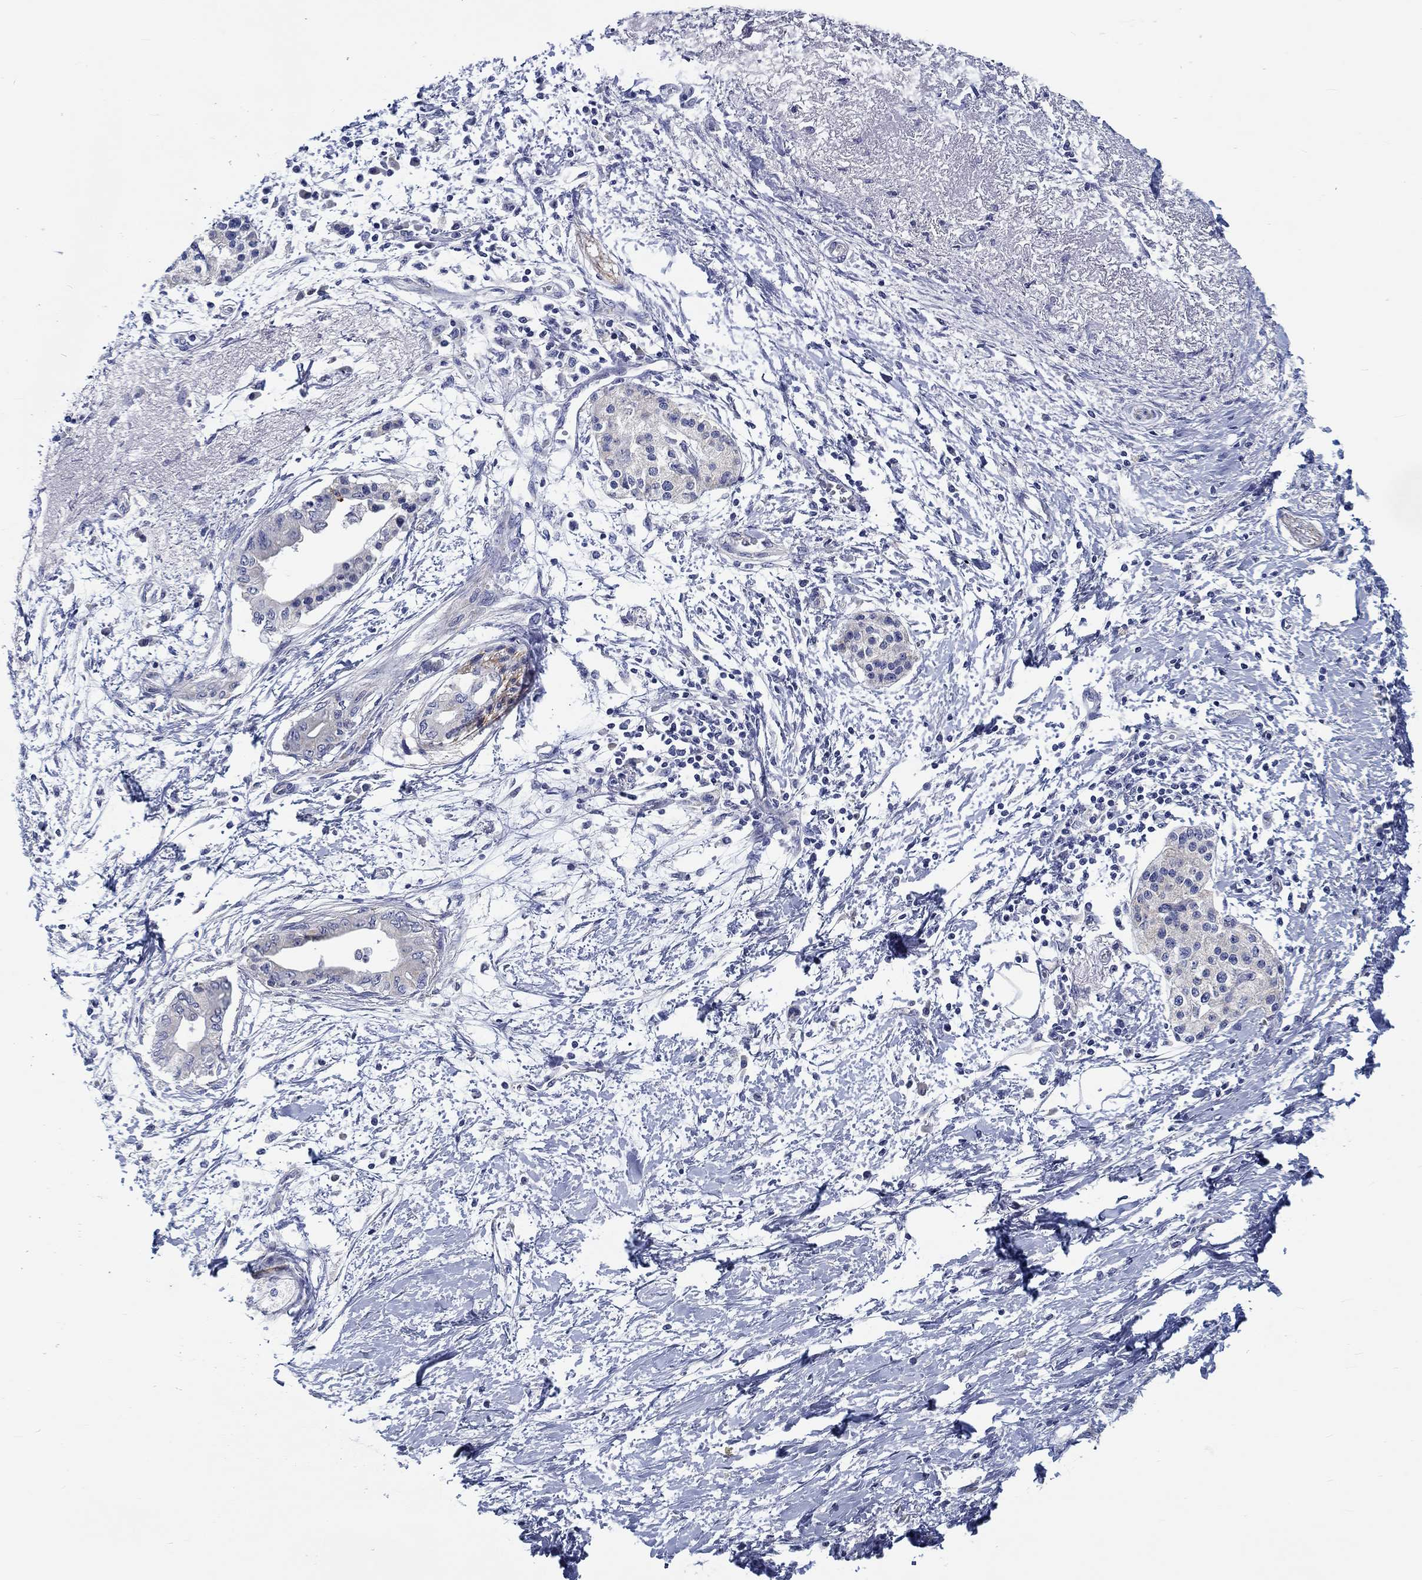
{"staining": {"intensity": "negative", "quantity": "none", "location": "none"}, "tissue": "pancreatic cancer", "cell_type": "Tumor cells", "image_type": "cancer", "snomed": [{"axis": "morphology", "description": "Normal tissue, NOS"}, {"axis": "morphology", "description": "Adenocarcinoma, NOS"}, {"axis": "topography", "description": "Pancreas"}, {"axis": "topography", "description": "Duodenum"}], "caption": "This photomicrograph is of pancreatic adenocarcinoma stained with immunohistochemistry to label a protein in brown with the nuclei are counter-stained blue. There is no expression in tumor cells.", "gene": "MYBPC1", "patient": {"sex": "female", "age": 60}}